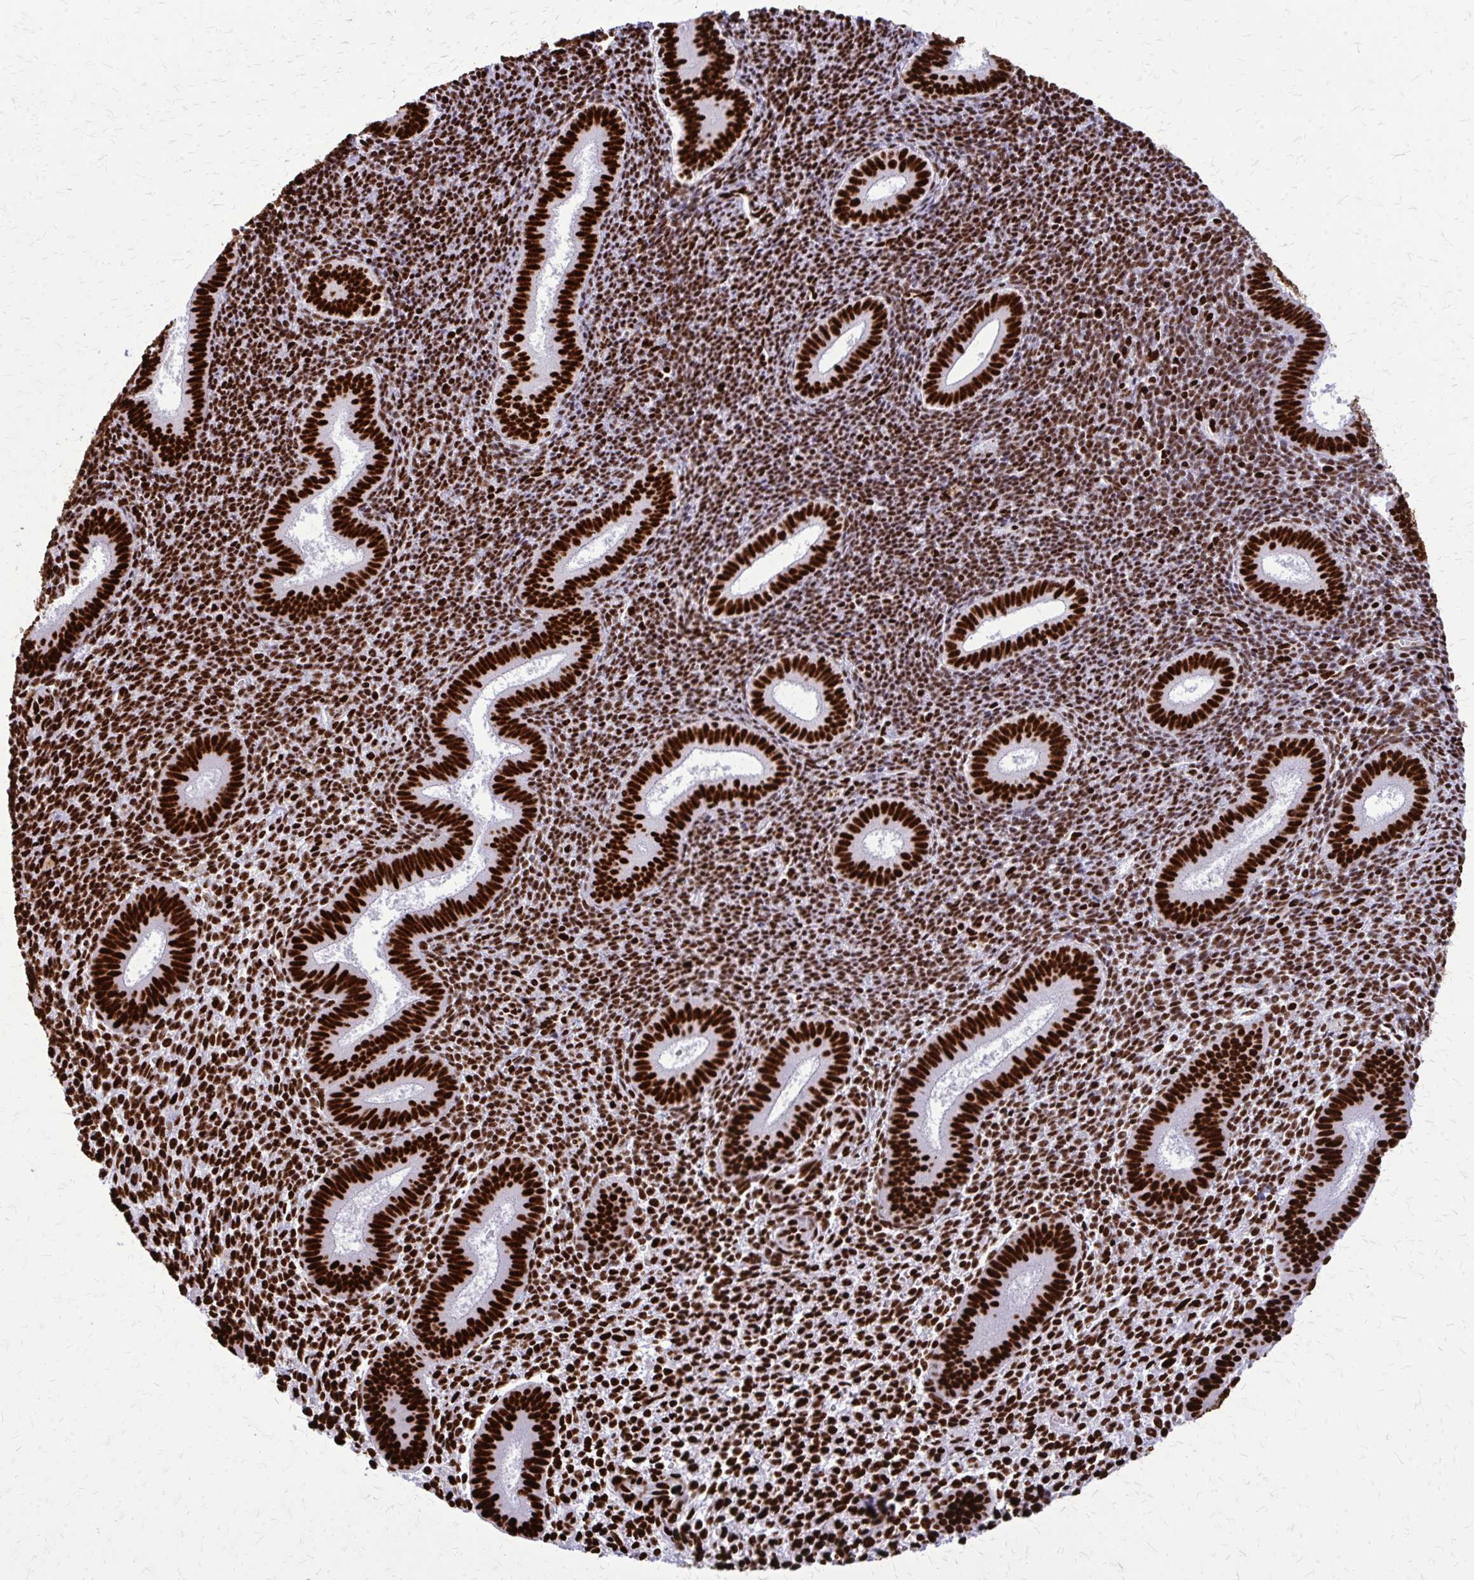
{"staining": {"intensity": "strong", "quantity": ">75%", "location": "nuclear"}, "tissue": "endometrium", "cell_type": "Cells in endometrial stroma", "image_type": "normal", "snomed": [{"axis": "morphology", "description": "Normal tissue, NOS"}, {"axis": "topography", "description": "Endometrium"}], "caption": "This photomicrograph demonstrates benign endometrium stained with IHC to label a protein in brown. The nuclear of cells in endometrial stroma show strong positivity for the protein. Nuclei are counter-stained blue.", "gene": "SFPQ", "patient": {"sex": "female", "age": 25}}